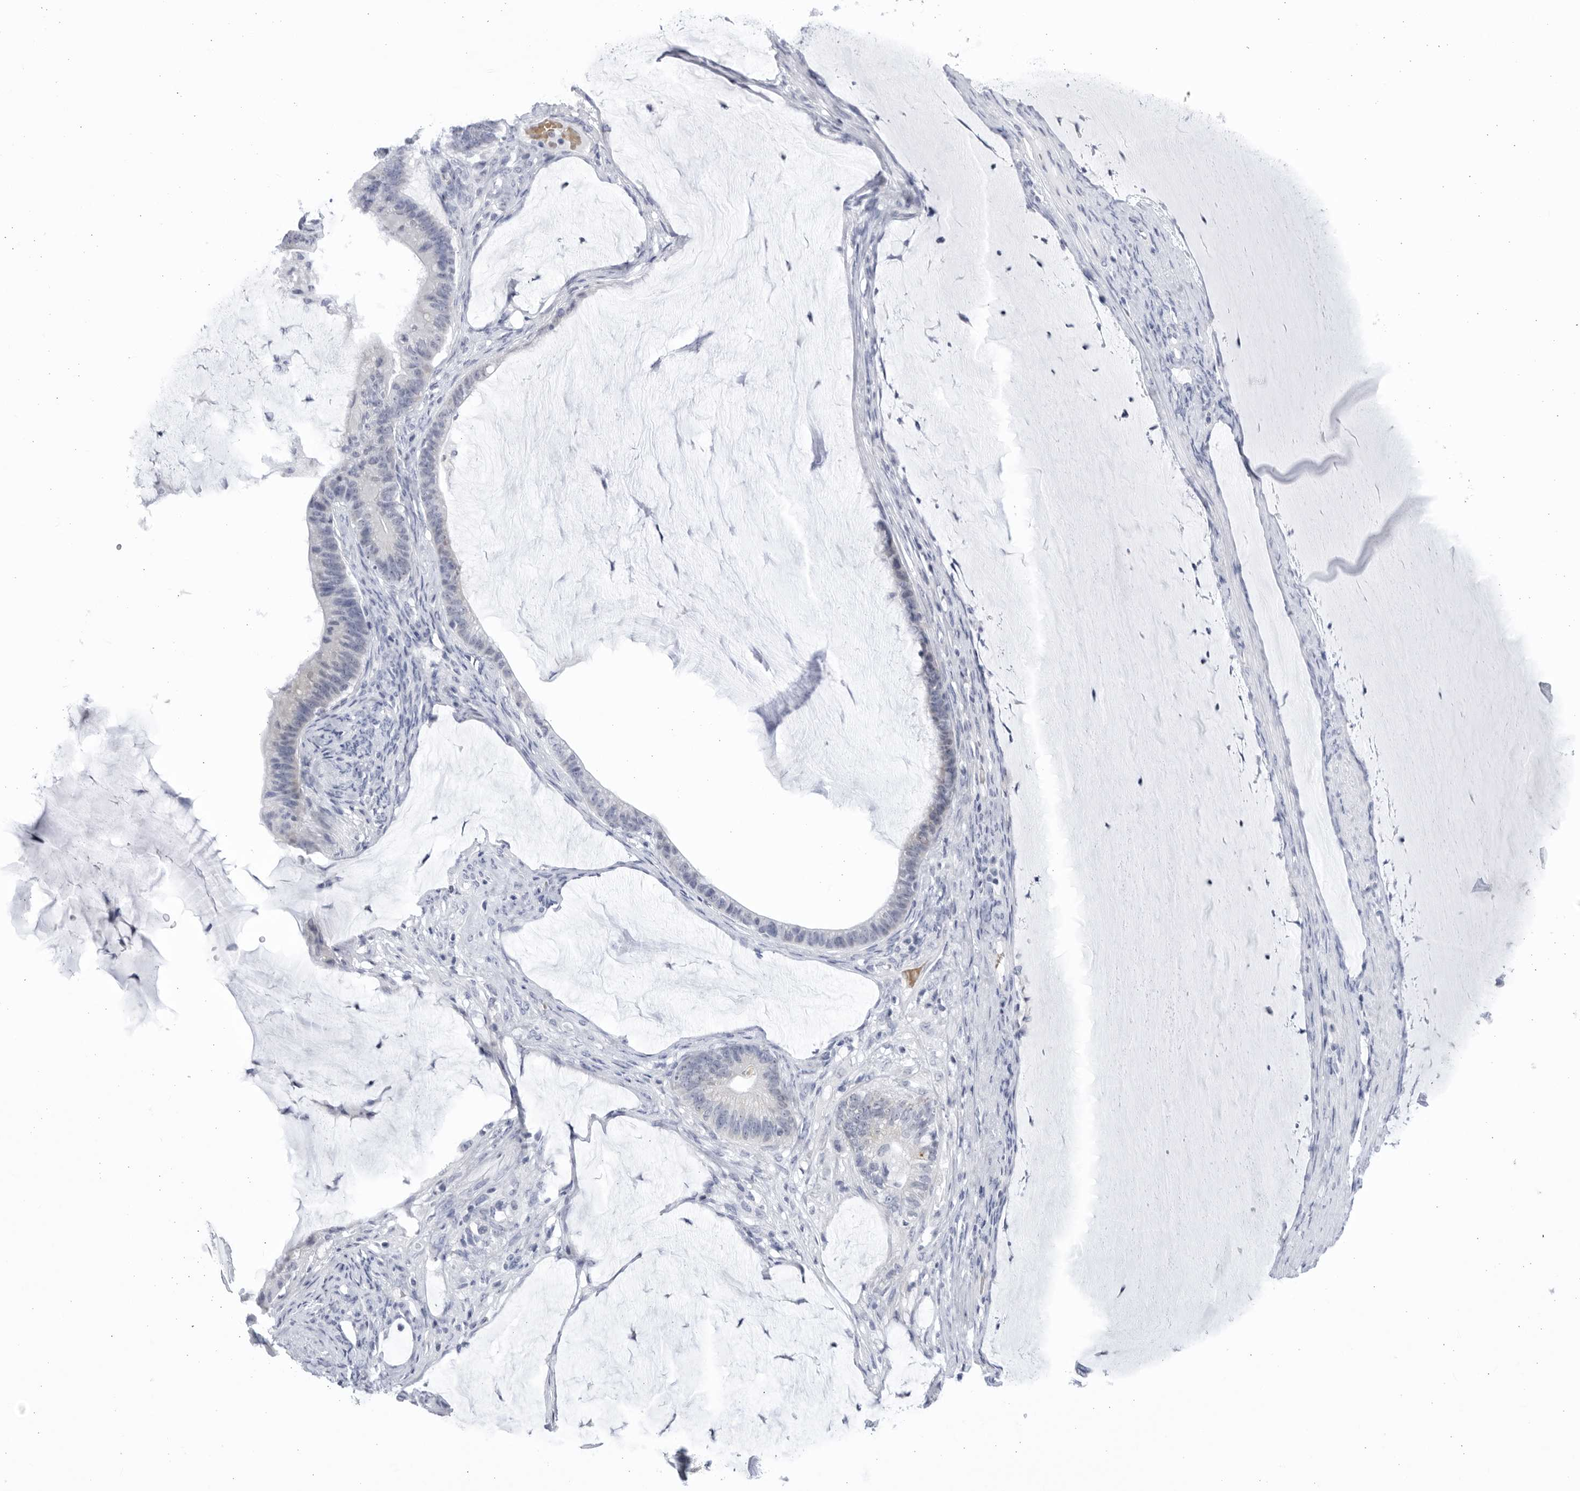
{"staining": {"intensity": "negative", "quantity": "none", "location": "none"}, "tissue": "ovarian cancer", "cell_type": "Tumor cells", "image_type": "cancer", "snomed": [{"axis": "morphology", "description": "Cystadenocarcinoma, mucinous, NOS"}, {"axis": "topography", "description": "Ovary"}], "caption": "A histopathology image of human ovarian cancer (mucinous cystadenocarcinoma) is negative for staining in tumor cells. (Brightfield microscopy of DAB (3,3'-diaminobenzidine) immunohistochemistry at high magnification).", "gene": "CCDC181", "patient": {"sex": "female", "age": 61}}